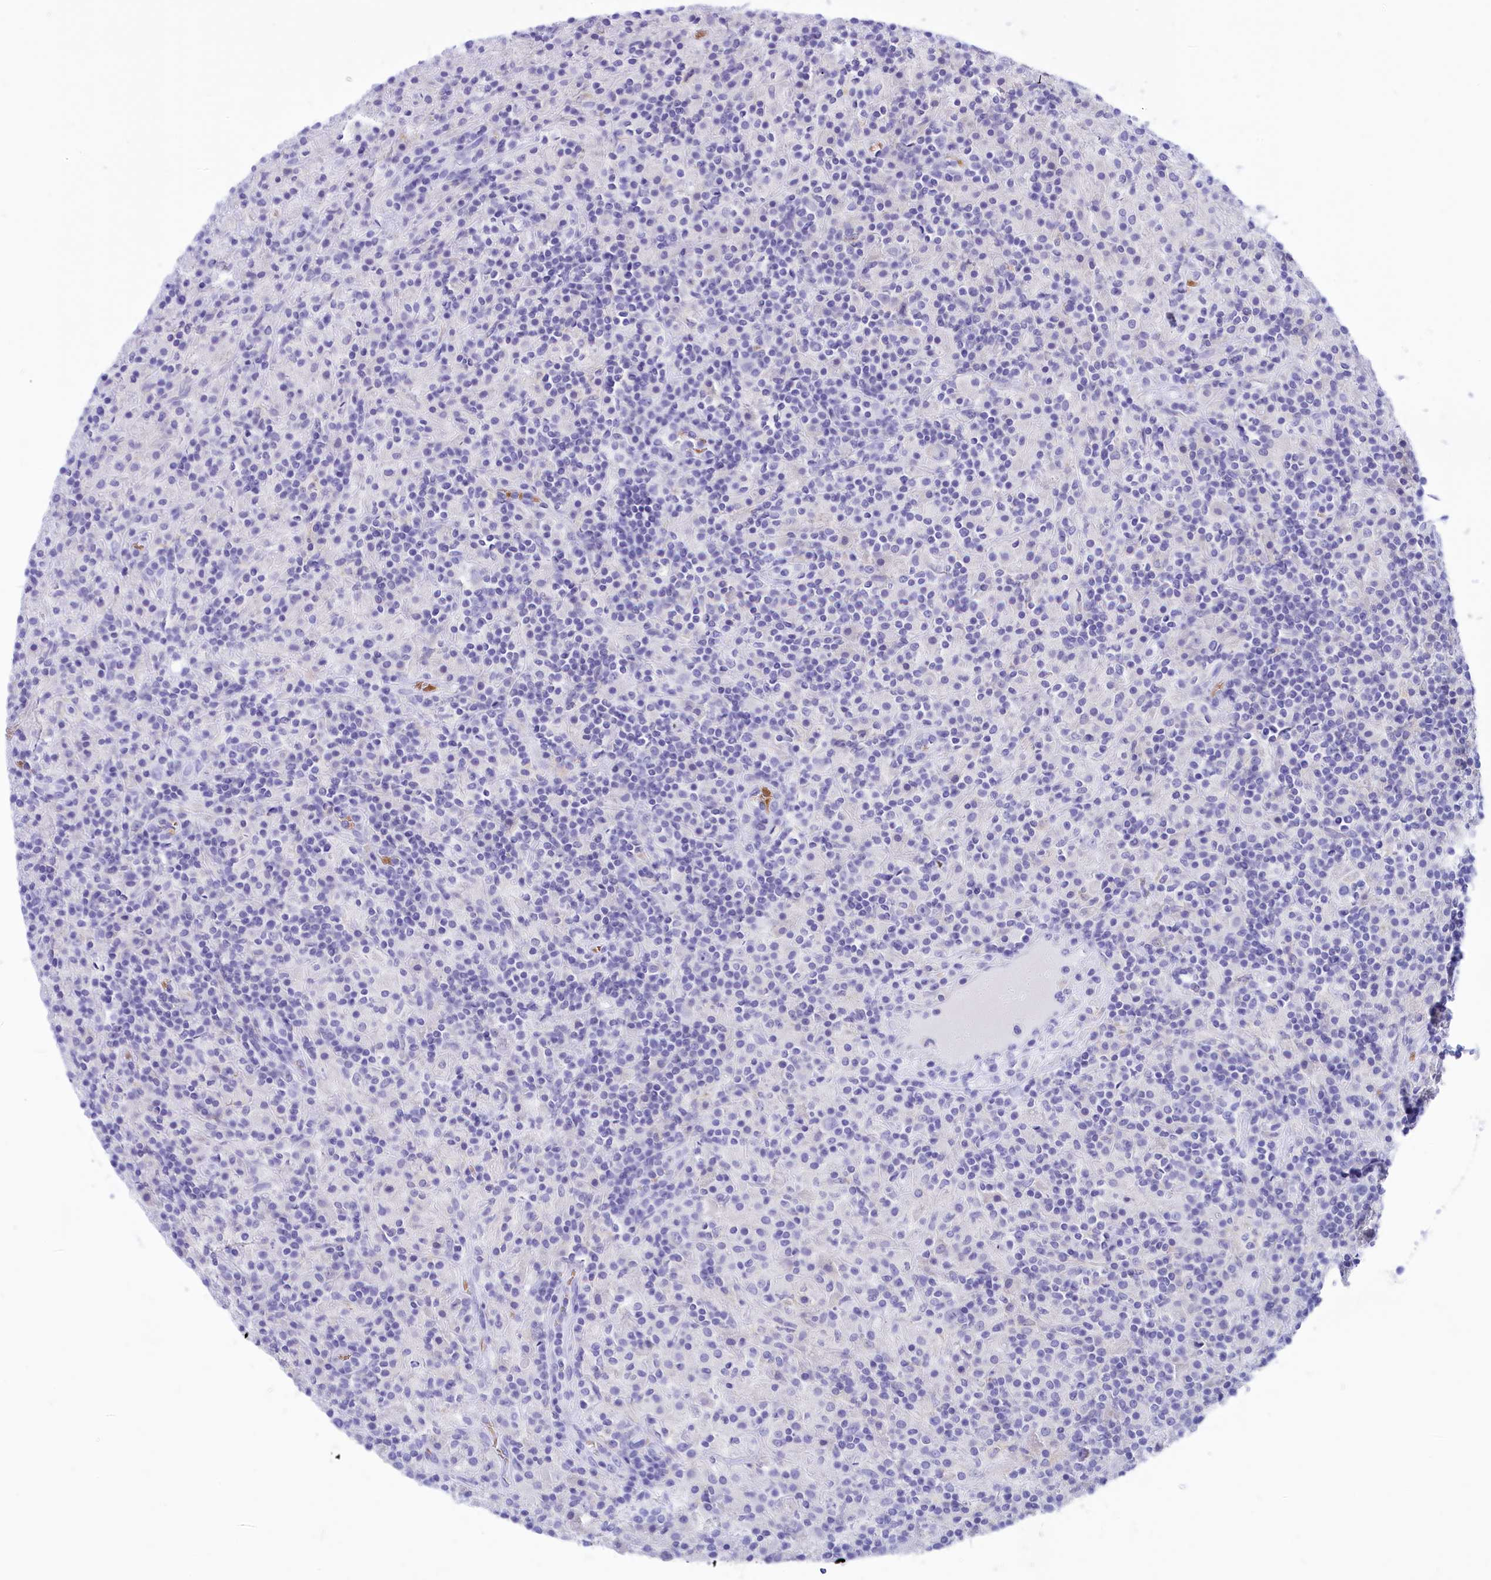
{"staining": {"intensity": "negative", "quantity": "none", "location": "none"}, "tissue": "lymphoma", "cell_type": "Tumor cells", "image_type": "cancer", "snomed": [{"axis": "morphology", "description": "Hodgkin's disease, NOS"}, {"axis": "topography", "description": "Lymph node"}], "caption": "An immunohistochemistry histopathology image of lymphoma is shown. There is no staining in tumor cells of lymphoma.", "gene": "GLYATL1", "patient": {"sex": "male", "age": 70}}